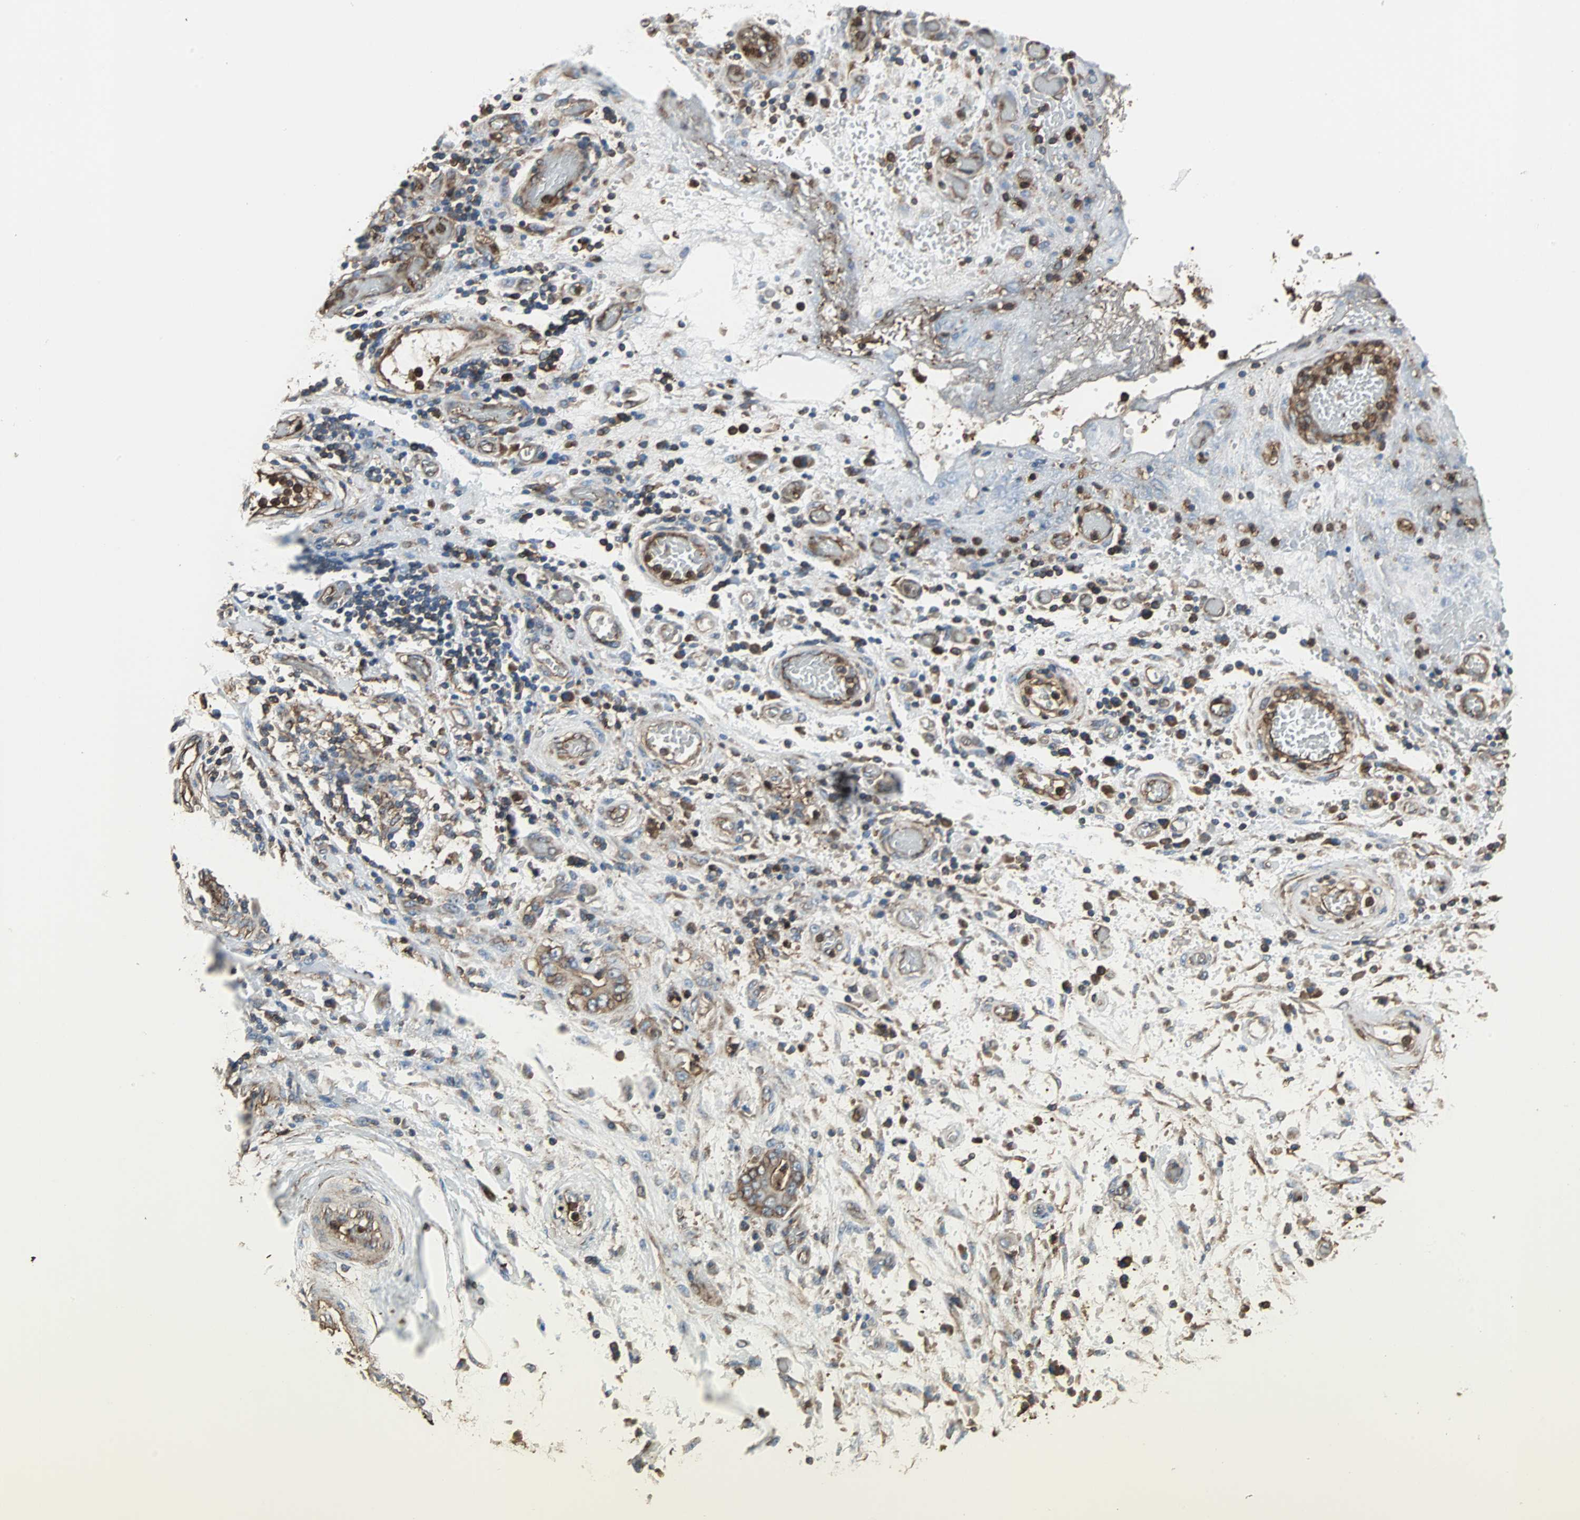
{"staining": {"intensity": "moderate", "quantity": ">75%", "location": "cytoplasmic/membranous"}, "tissue": "stomach cancer", "cell_type": "Tumor cells", "image_type": "cancer", "snomed": [{"axis": "morphology", "description": "Adenocarcinoma, NOS"}, {"axis": "topography", "description": "Stomach"}], "caption": "This histopathology image shows IHC staining of human stomach cancer (adenocarcinoma), with medium moderate cytoplasmic/membranous expression in about >75% of tumor cells.", "gene": "ACTN1", "patient": {"sex": "female", "age": 73}}